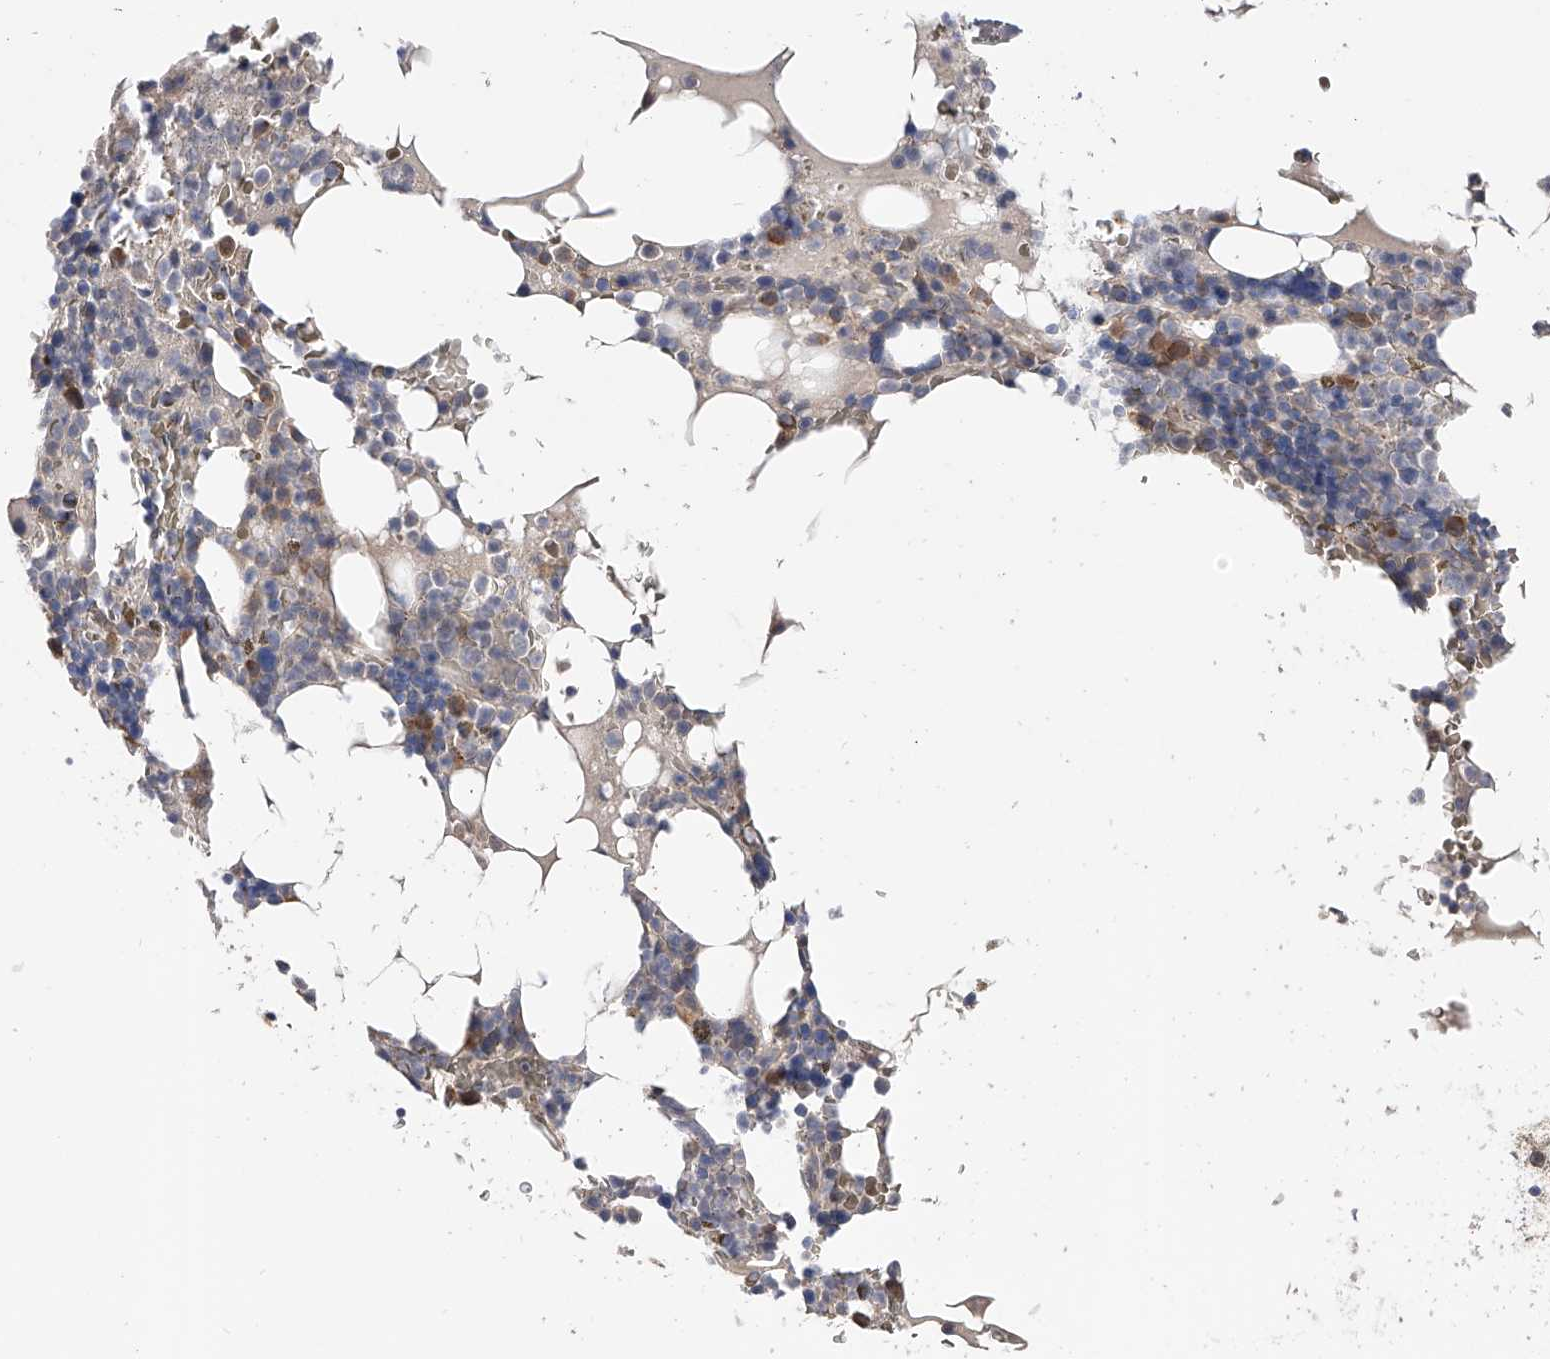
{"staining": {"intensity": "negative", "quantity": "none", "location": "none"}, "tissue": "bone marrow", "cell_type": "Hematopoietic cells", "image_type": "normal", "snomed": [{"axis": "morphology", "description": "Normal tissue, NOS"}, {"axis": "topography", "description": "Bone marrow"}], "caption": "Immunohistochemistry (IHC) of benign human bone marrow shows no expression in hematopoietic cells.", "gene": "CFAP298", "patient": {"sex": "male", "age": 58}}